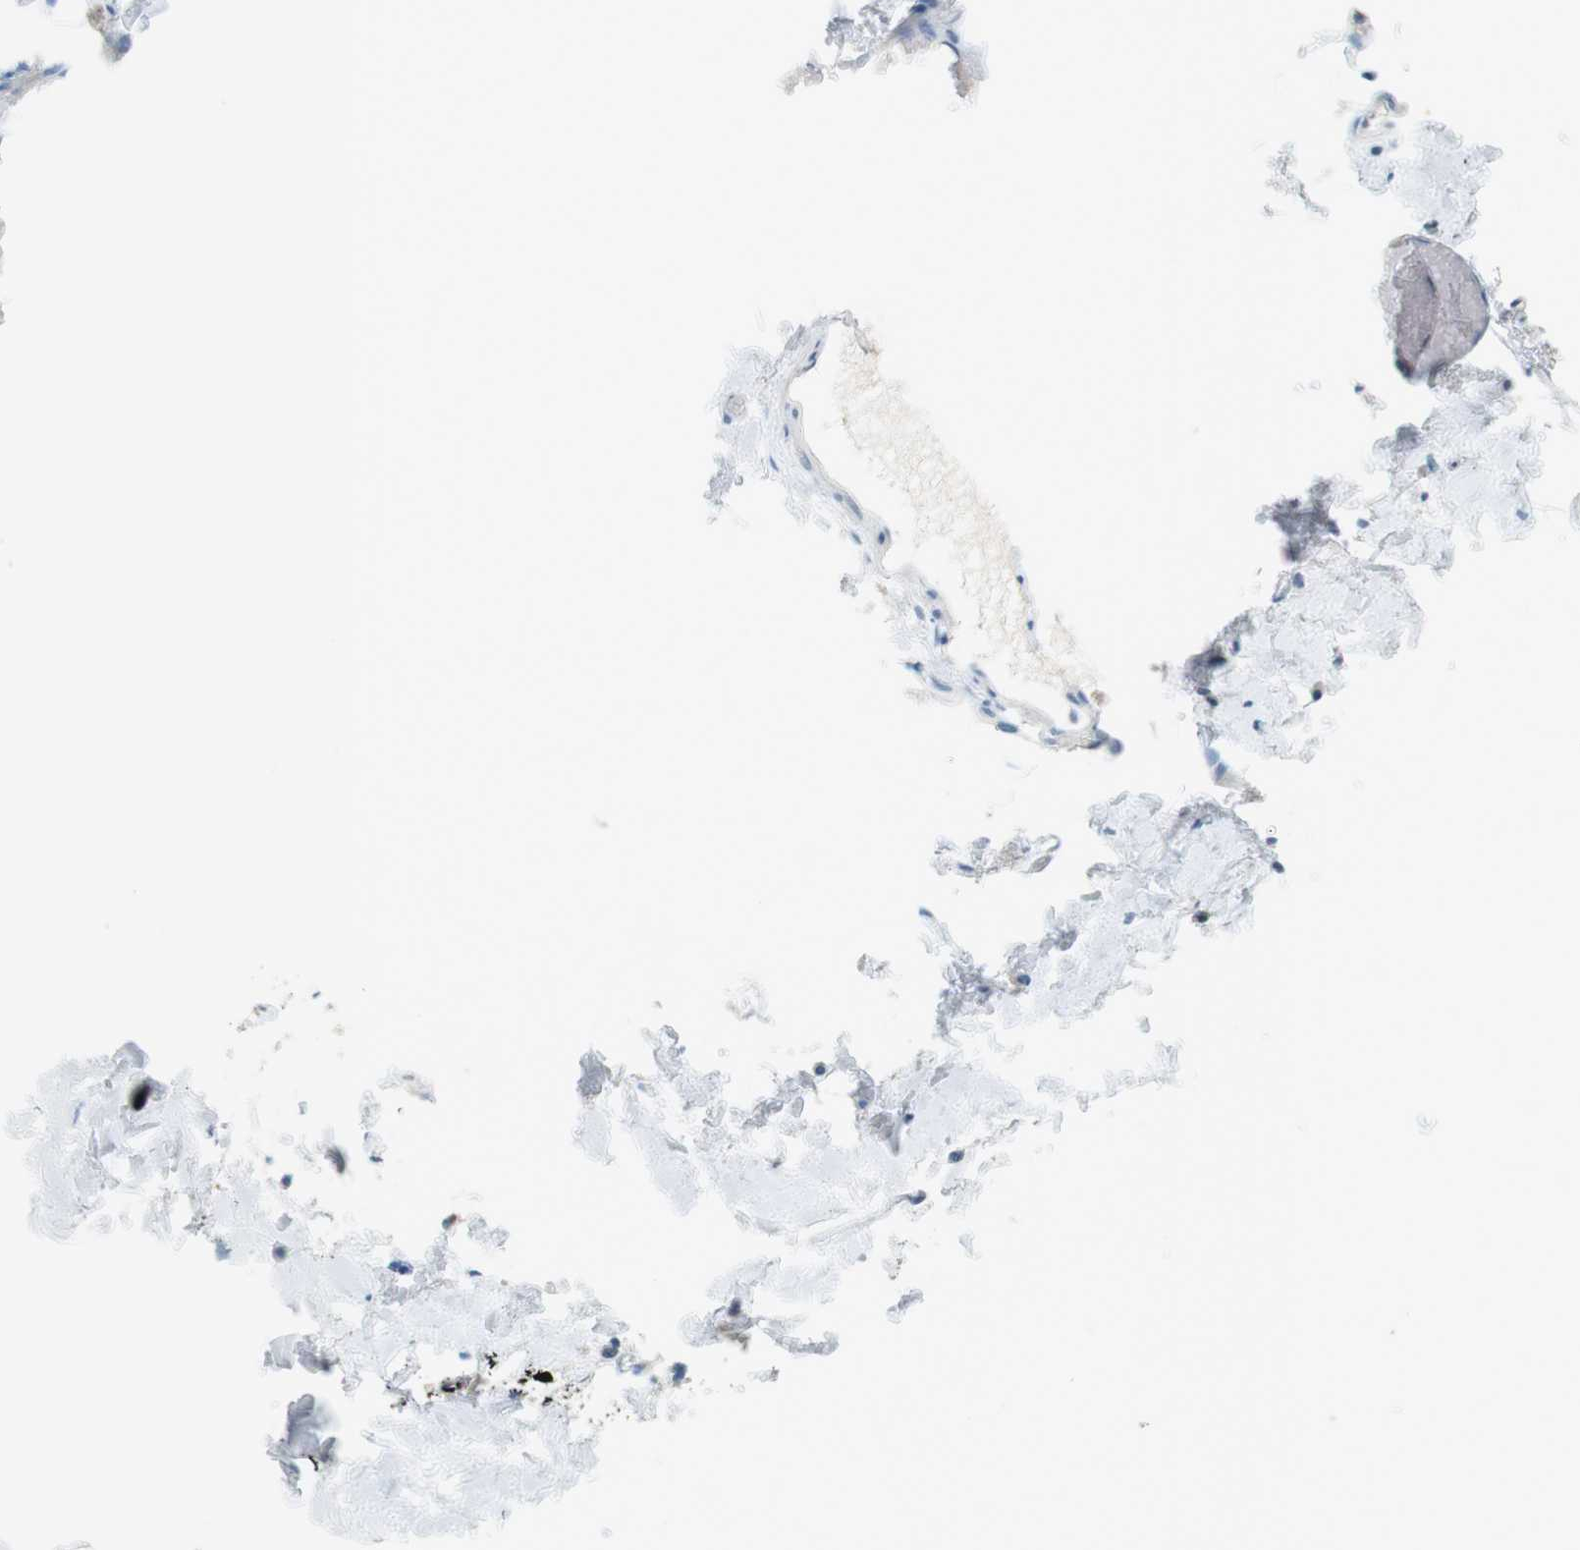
{"staining": {"intensity": "moderate", "quantity": "<25%", "location": "cytoplasmic/membranous"}, "tissue": "small intestine", "cell_type": "Glandular cells", "image_type": "normal", "snomed": [{"axis": "morphology", "description": "Normal tissue, NOS"}, {"axis": "topography", "description": "Small intestine"}], "caption": "Brown immunohistochemical staining in normal human small intestine exhibits moderate cytoplasmic/membranous positivity in approximately <25% of glandular cells.", "gene": "MUC5B", "patient": {"sex": "male", "age": 41}}